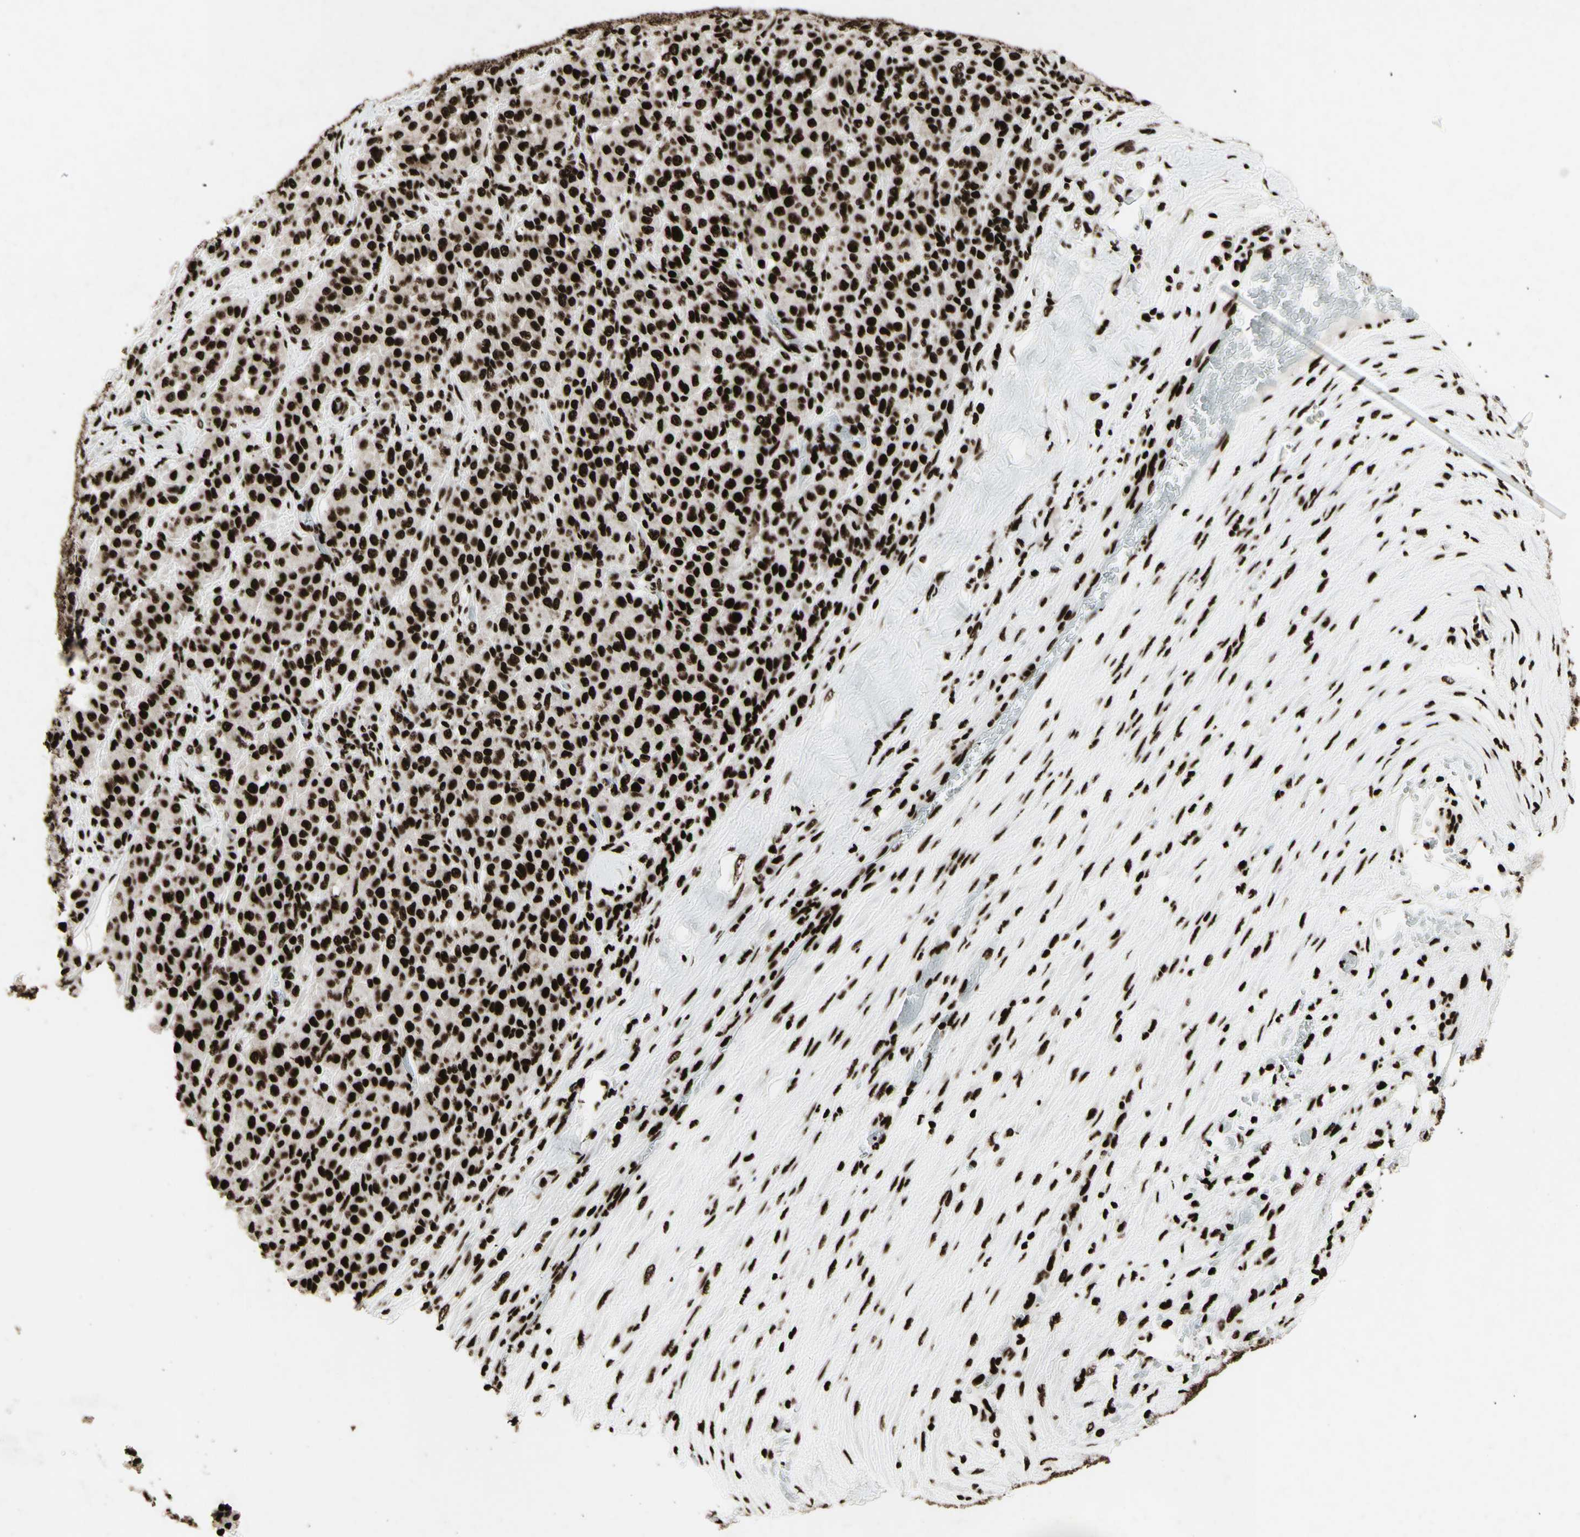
{"staining": {"intensity": "strong", "quantity": ">75%", "location": "nuclear"}, "tissue": "melanoma", "cell_type": "Tumor cells", "image_type": "cancer", "snomed": [{"axis": "morphology", "description": "Malignant melanoma, Metastatic site"}, {"axis": "topography", "description": "Pancreas"}], "caption": "The immunohistochemical stain highlights strong nuclear expression in tumor cells of malignant melanoma (metastatic site) tissue.", "gene": "U2AF2", "patient": {"sex": "female", "age": 30}}